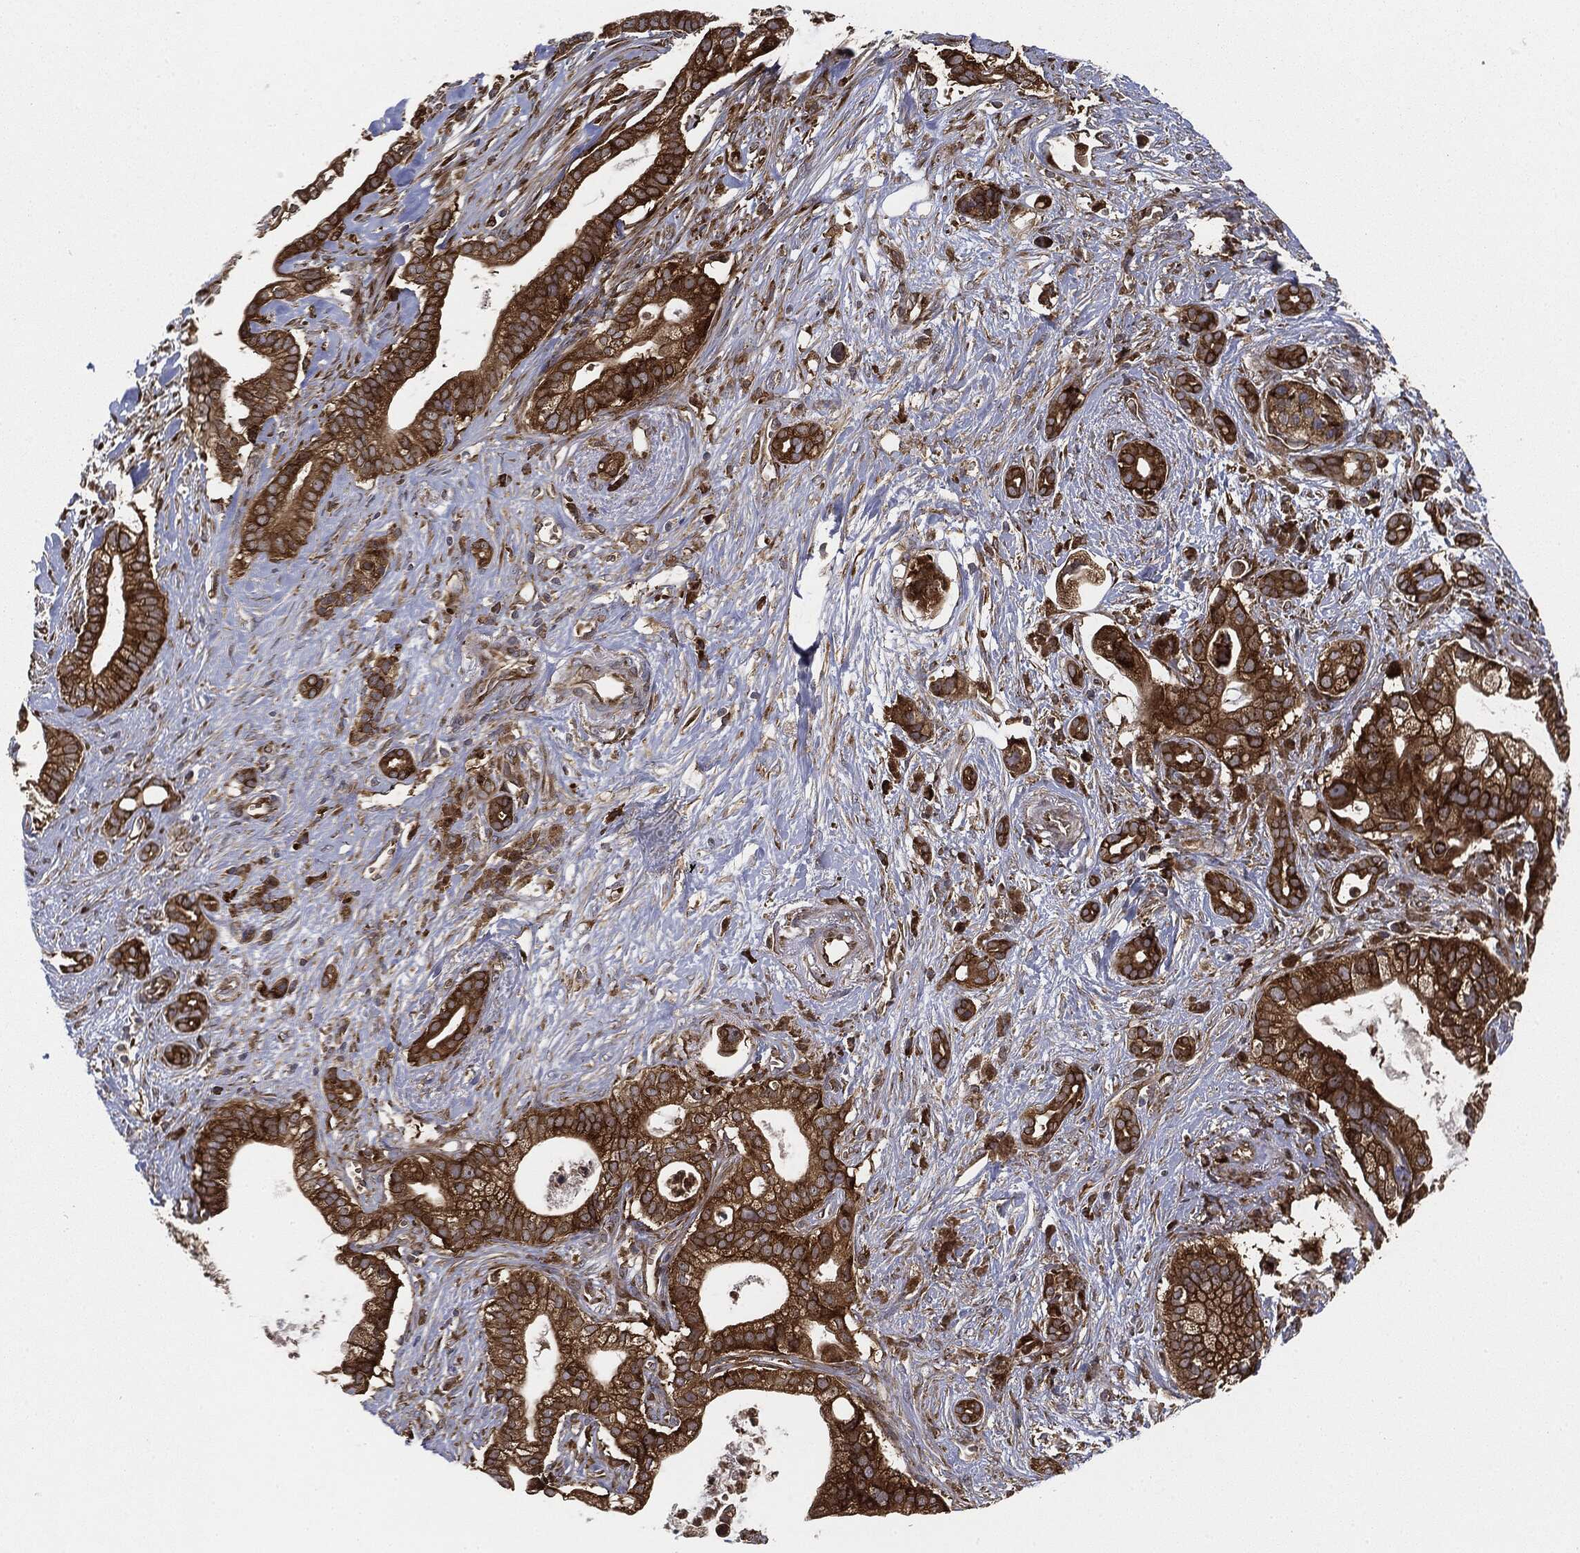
{"staining": {"intensity": "strong", "quantity": ">75%", "location": "cytoplasmic/membranous"}, "tissue": "pancreatic cancer", "cell_type": "Tumor cells", "image_type": "cancer", "snomed": [{"axis": "morphology", "description": "Adenocarcinoma, NOS"}, {"axis": "topography", "description": "Pancreas"}], "caption": "Pancreatic cancer stained with IHC displays strong cytoplasmic/membranous staining in approximately >75% of tumor cells. The protein is shown in brown color, while the nuclei are stained blue.", "gene": "EIF2AK2", "patient": {"sex": "male", "age": 61}}